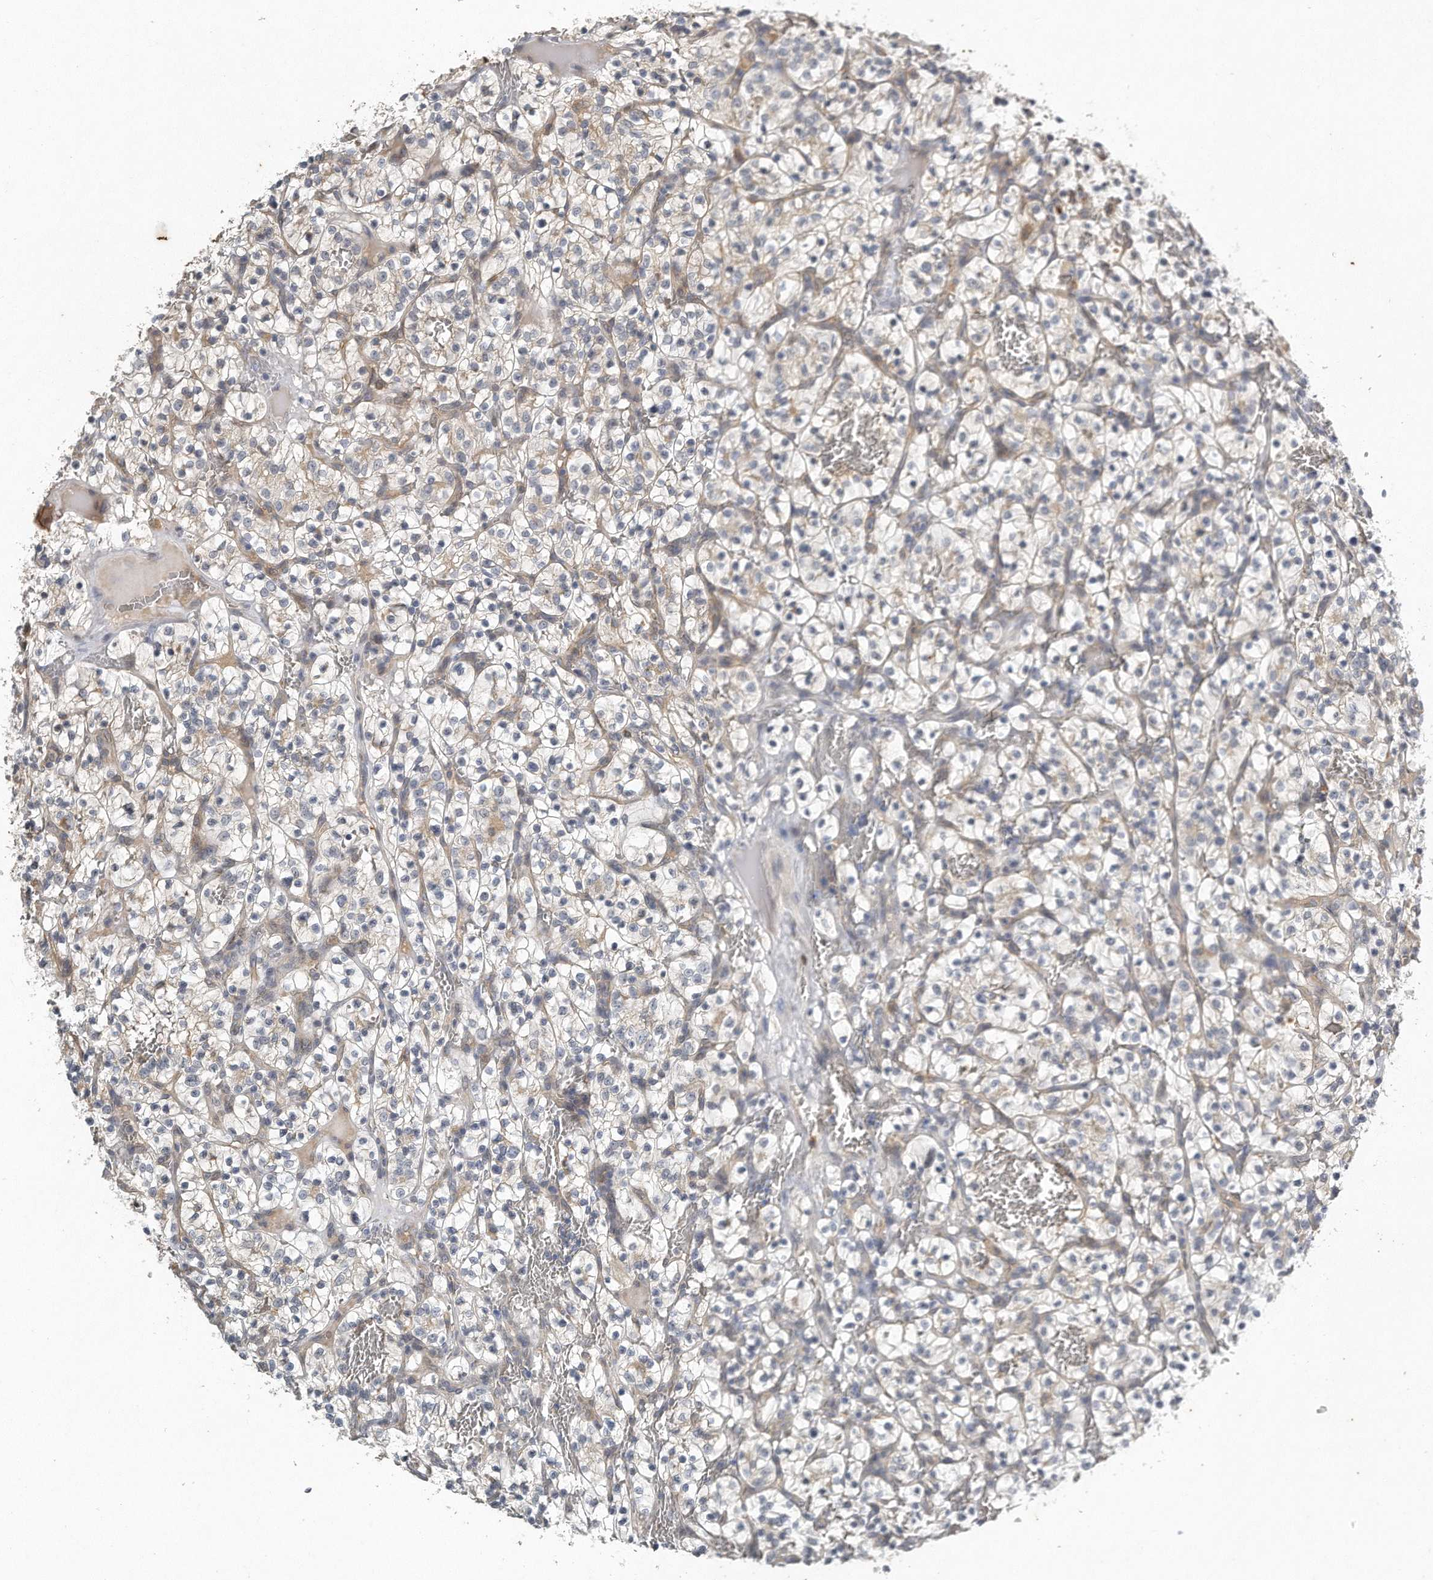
{"staining": {"intensity": "negative", "quantity": "none", "location": "none"}, "tissue": "renal cancer", "cell_type": "Tumor cells", "image_type": "cancer", "snomed": [{"axis": "morphology", "description": "Adenocarcinoma, NOS"}, {"axis": "topography", "description": "Kidney"}], "caption": "This is an immunohistochemistry micrograph of human renal cancer (adenocarcinoma). There is no positivity in tumor cells.", "gene": "CAMK1", "patient": {"sex": "female", "age": 57}}